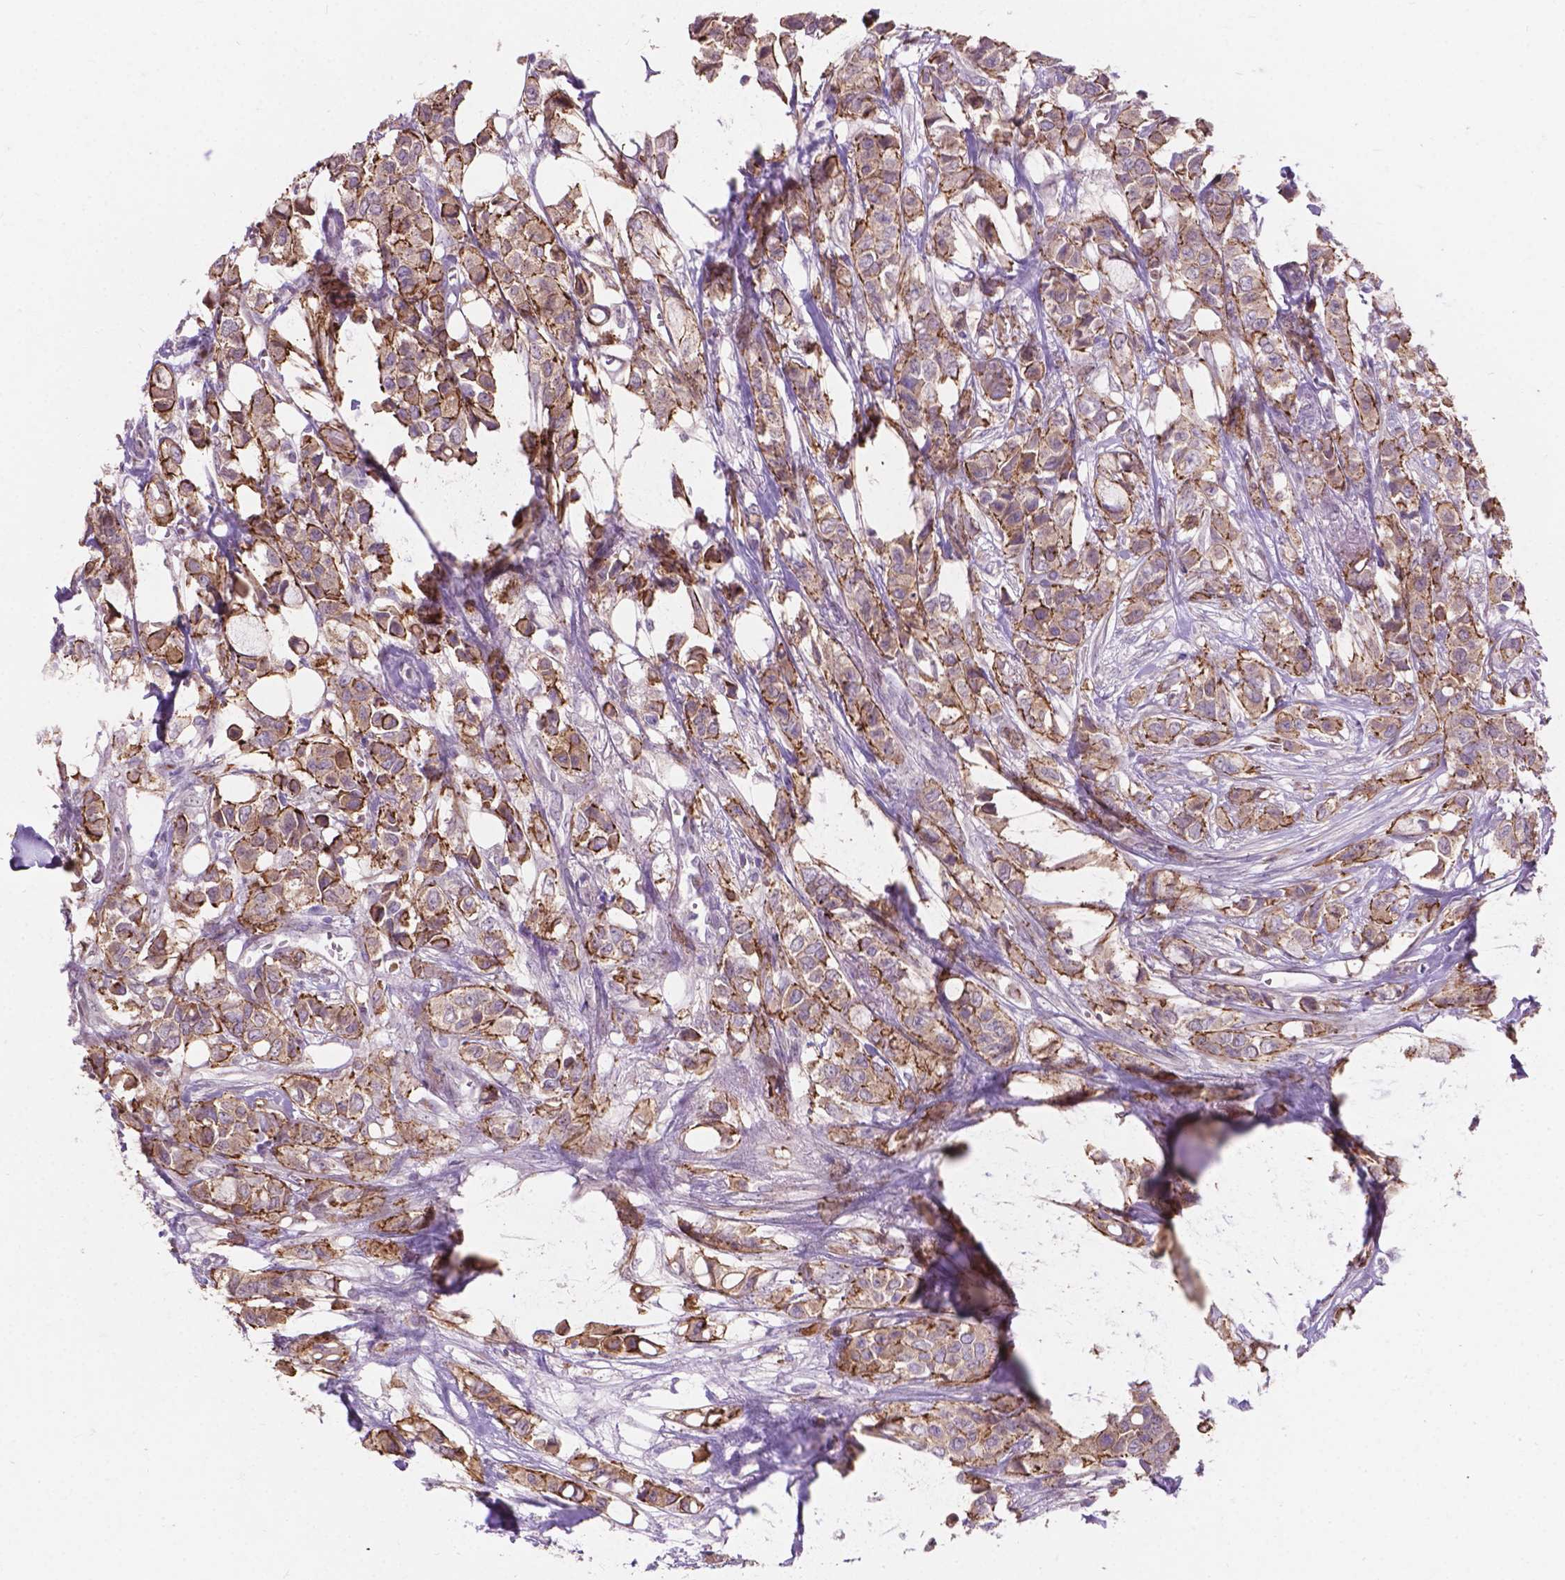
{"staining": {"intensity": "moderate", "quantity": "25%-75%", "location": "cytoplasmic/membranous"}, "tissue": "breast cancer", "cell_type": "Tumor cells", "image_type": "cancer", "snomed": [{"axis": "morphology", "description": "Duct carcinoma"}, {"axis": "topography", "description": "Breast"}], "caption": "Moderate cytoplasmic/membranous expression is identified in about 25%-75% of tumor cells in breast cancer. Using DAB (brown) and hematoxylin (blue) stains, captured at high magnification using brightfield microscopy.", "gene": "MYH14", "patient": {"sex": "female", "age": 85}}